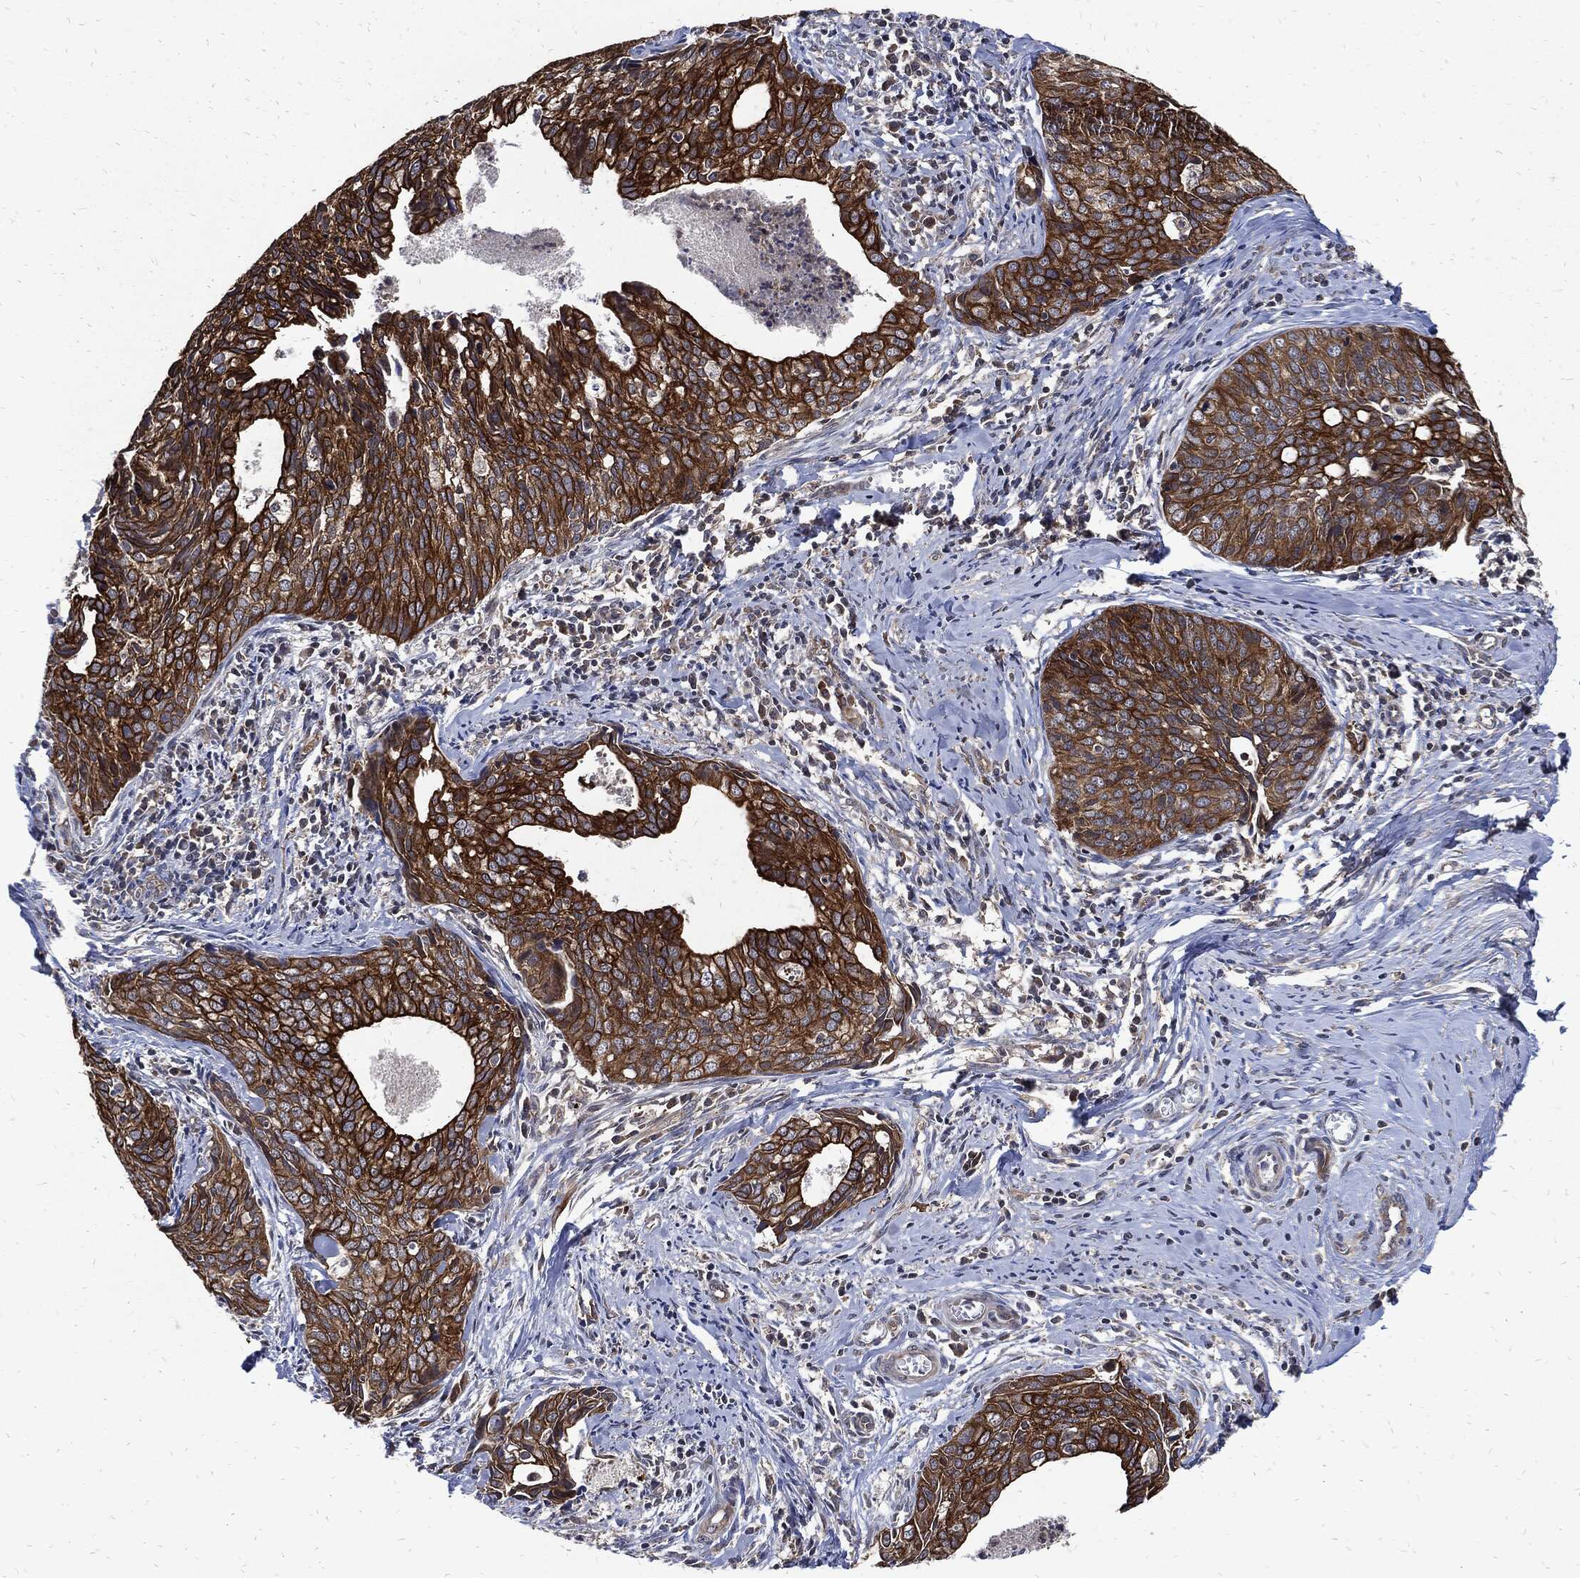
{"staining": {"intensity": "strong", "quantity": ">75%", "location": "cytoplasmic/membranous"}, "tissue": "cervical cancer", "cell_type": "Tumor cells", "image_type": "cancer", "snomed": [{"axis": "morphology", "description": "Squamous cell carcinoma, NOS"}, {"axis": "topography", "description": "Cervix"}], "caption": "A micrograph of human squamous cell carcinoma (cervical) stained for a protein shows strong cytoplasmic/membranous brown staining in tumor cells.", "gene": "DCTN1", "patient": {"sex": "female", "age": 29}}